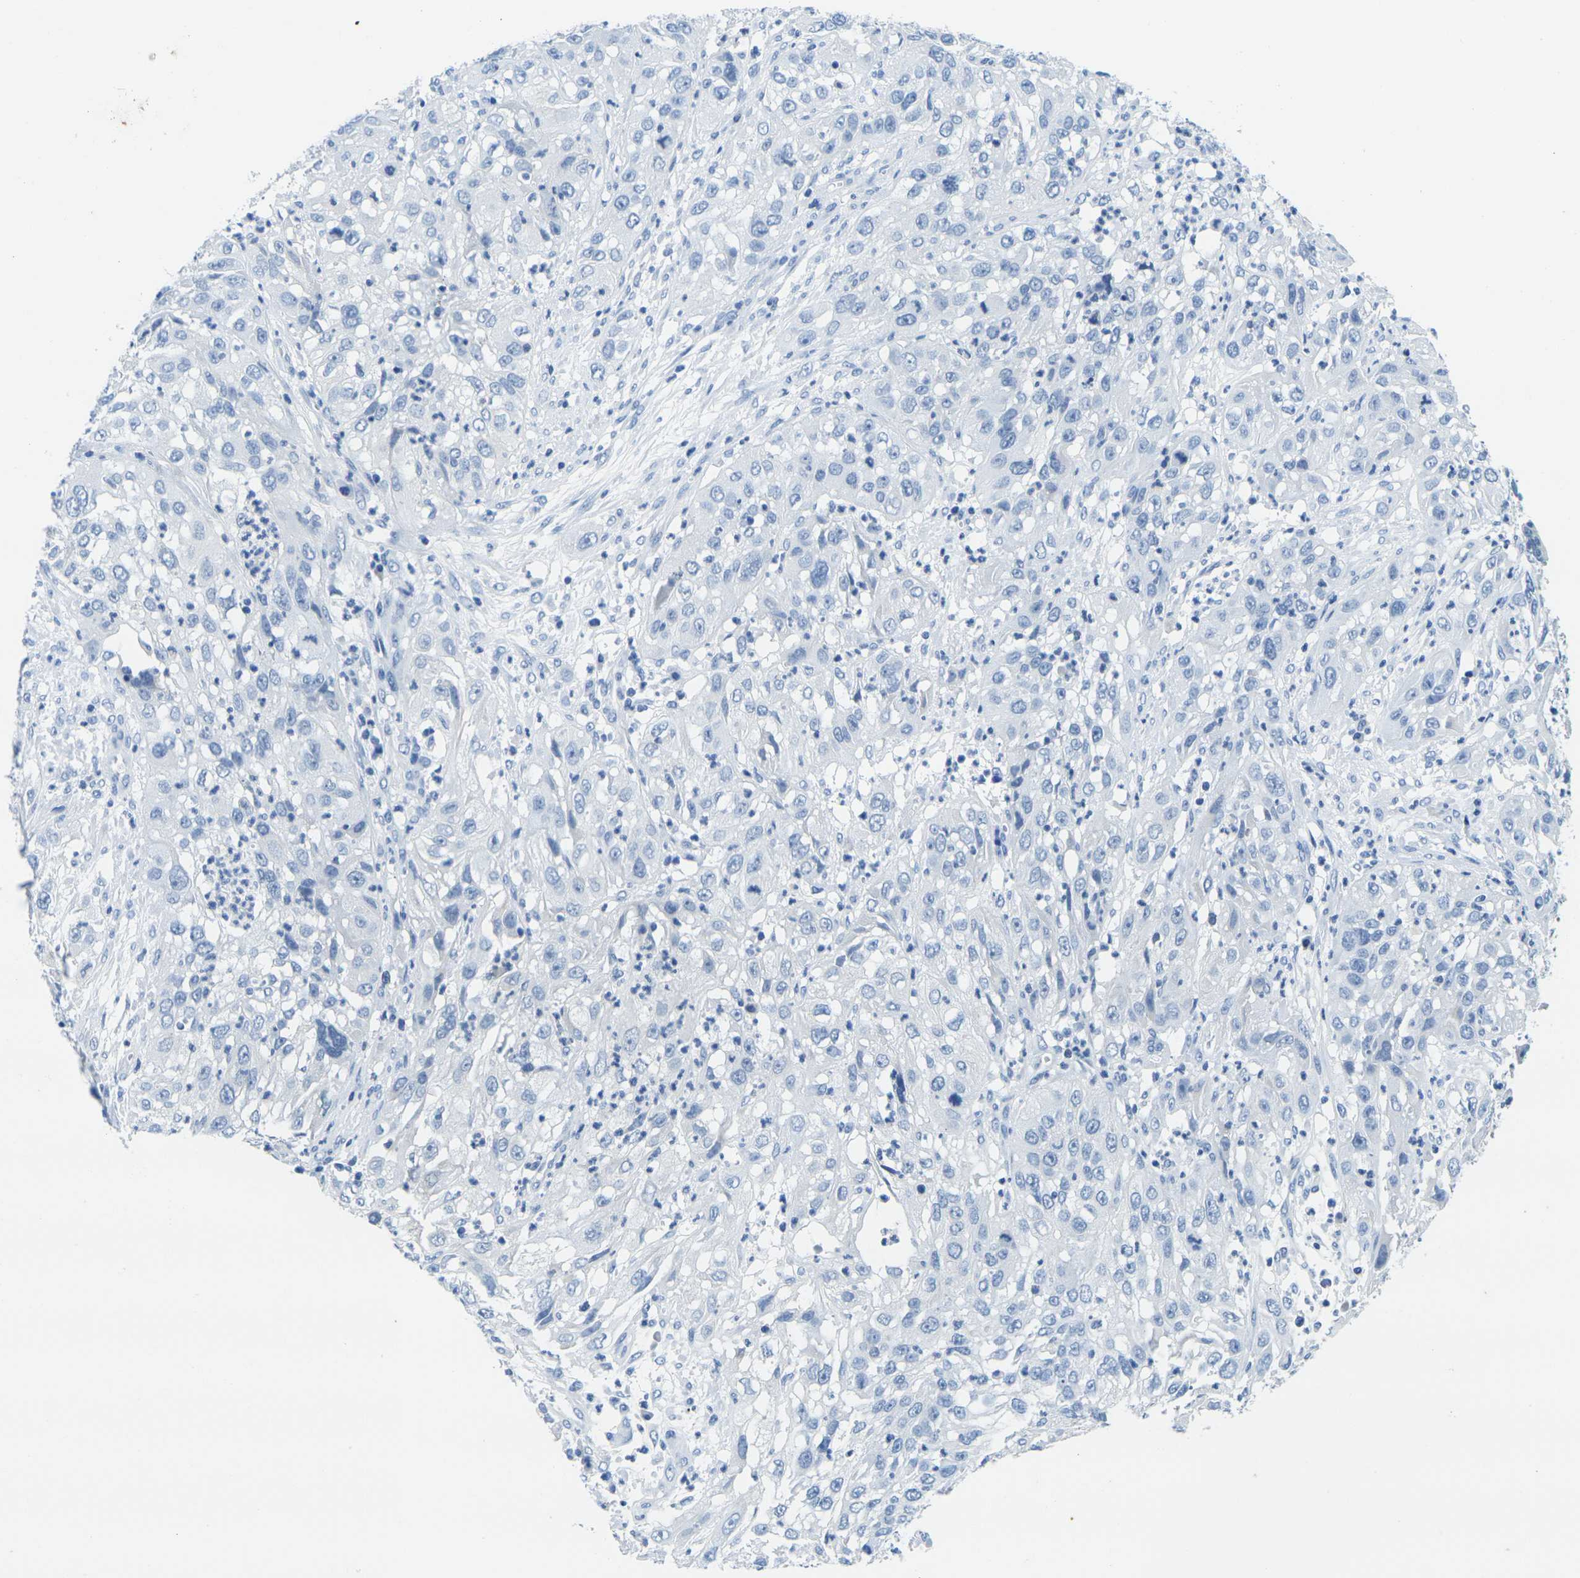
{"staining": {"intensity": "negative", "quantity": "none", "location": "none"}, "tissue": "cervical cancer", "cell_type": "Tumor cells", "image_type": "cancer", "snomed": [{"axis": "morphology", "description": "Squamous cell carcinoma, NOS"}, {"axis": "topography", "description": "Cervix"}], "caption": "The immunohistochemistry photomicrograph has no significant staining in tumor cells of squamous cell carcinoma (cervical) tissue.", "gene": "FAM3D", "patient": {"sex": "female", "age": 32}}